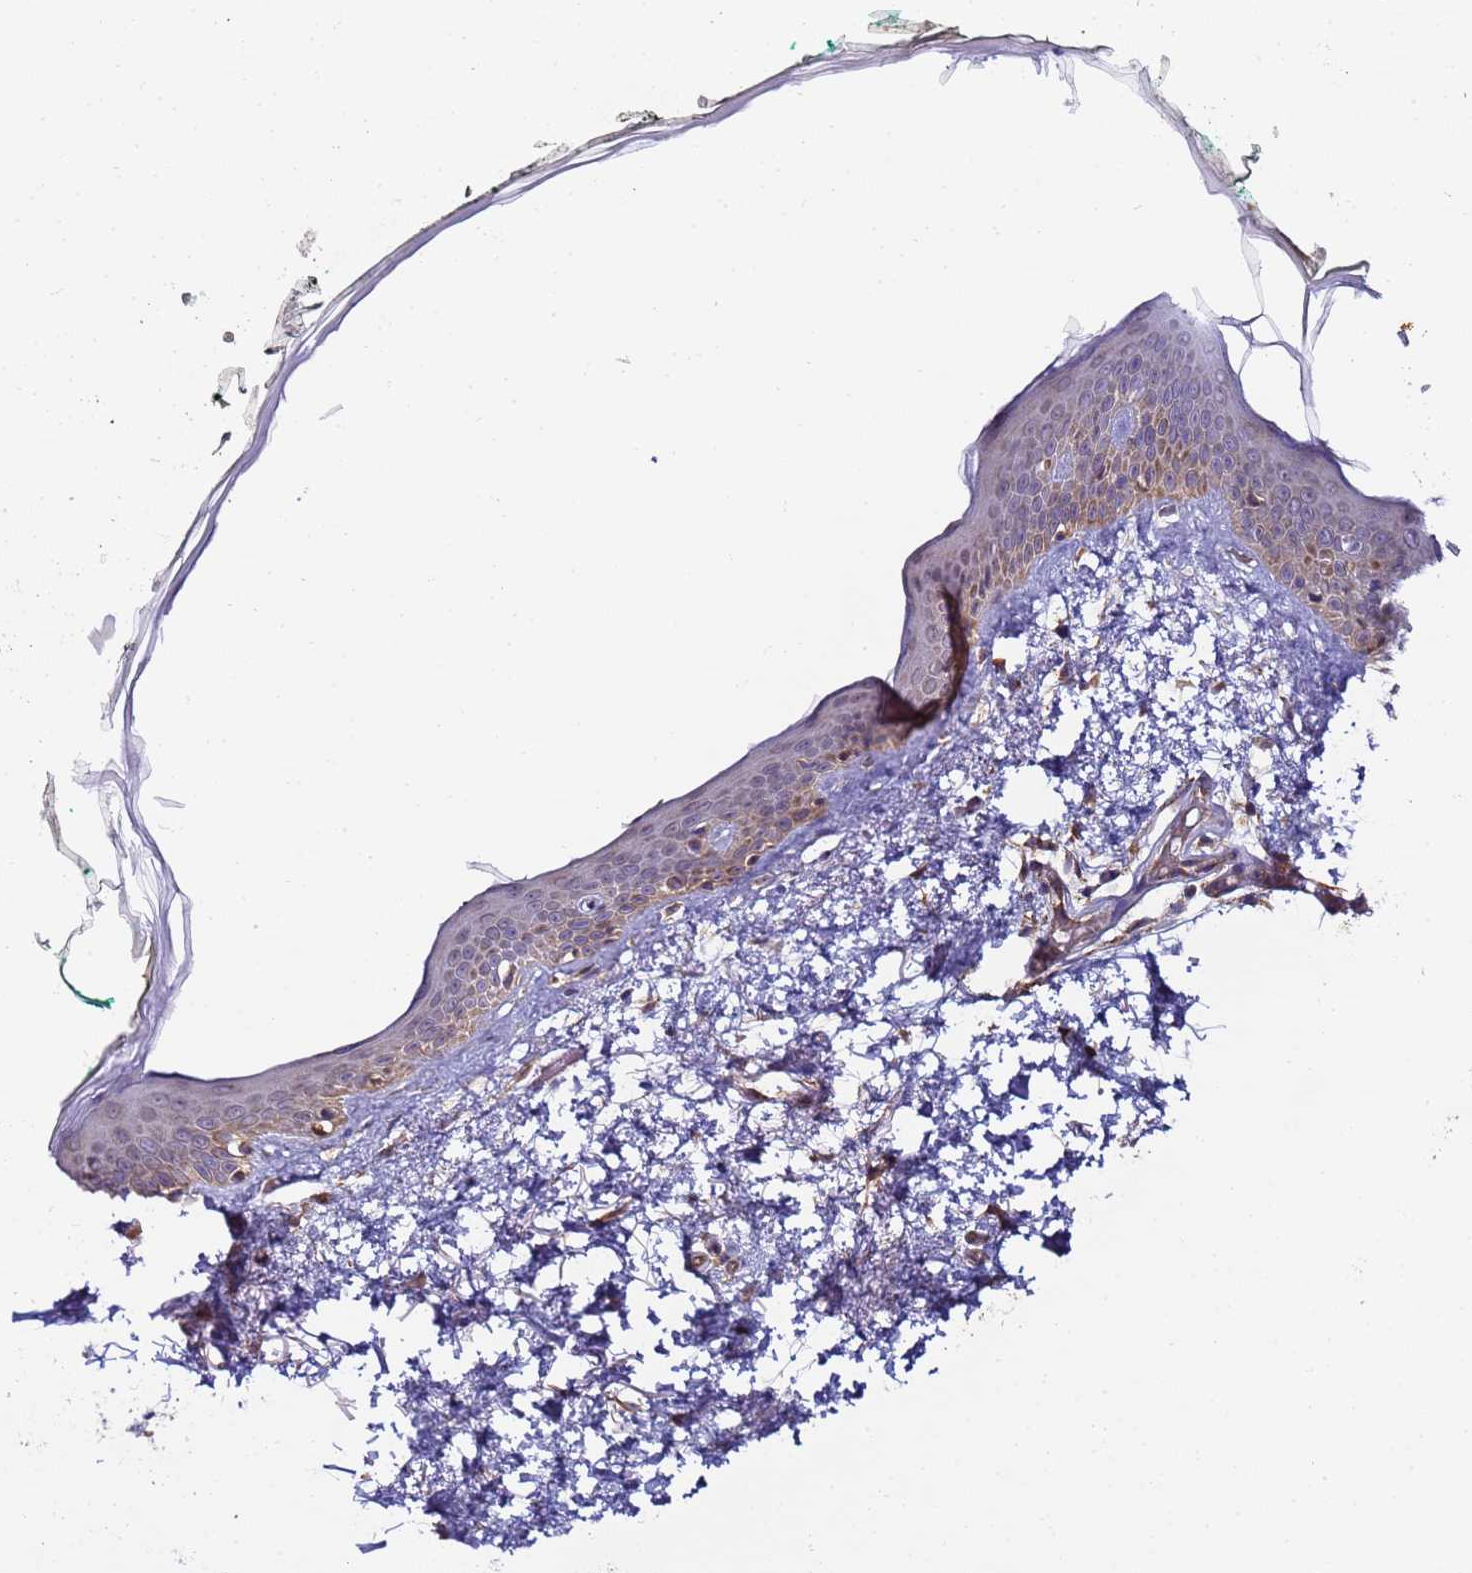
{"staining": {"intensity": "moderate", "quantity": "25%-75%", "location": "cytoplasmic/membranous"}, "tissue": "skin", "cell_type": "Fibroblasts", "image_type": "normal", "snomed": [{"axis": "morphology", "description": "Normal tissue, NOS"}, {"axis": "topography", "description": "Skin"}], "caption": "IHC photomicrograph of normal skin stained for a protein (brown), which displays medium levels of moderate cytoplasmic/membranous expression in about 25%-75% of fibroblasts.", "gene": "RAPGEF3", "patient": {"sex": "male", "age": 62}}